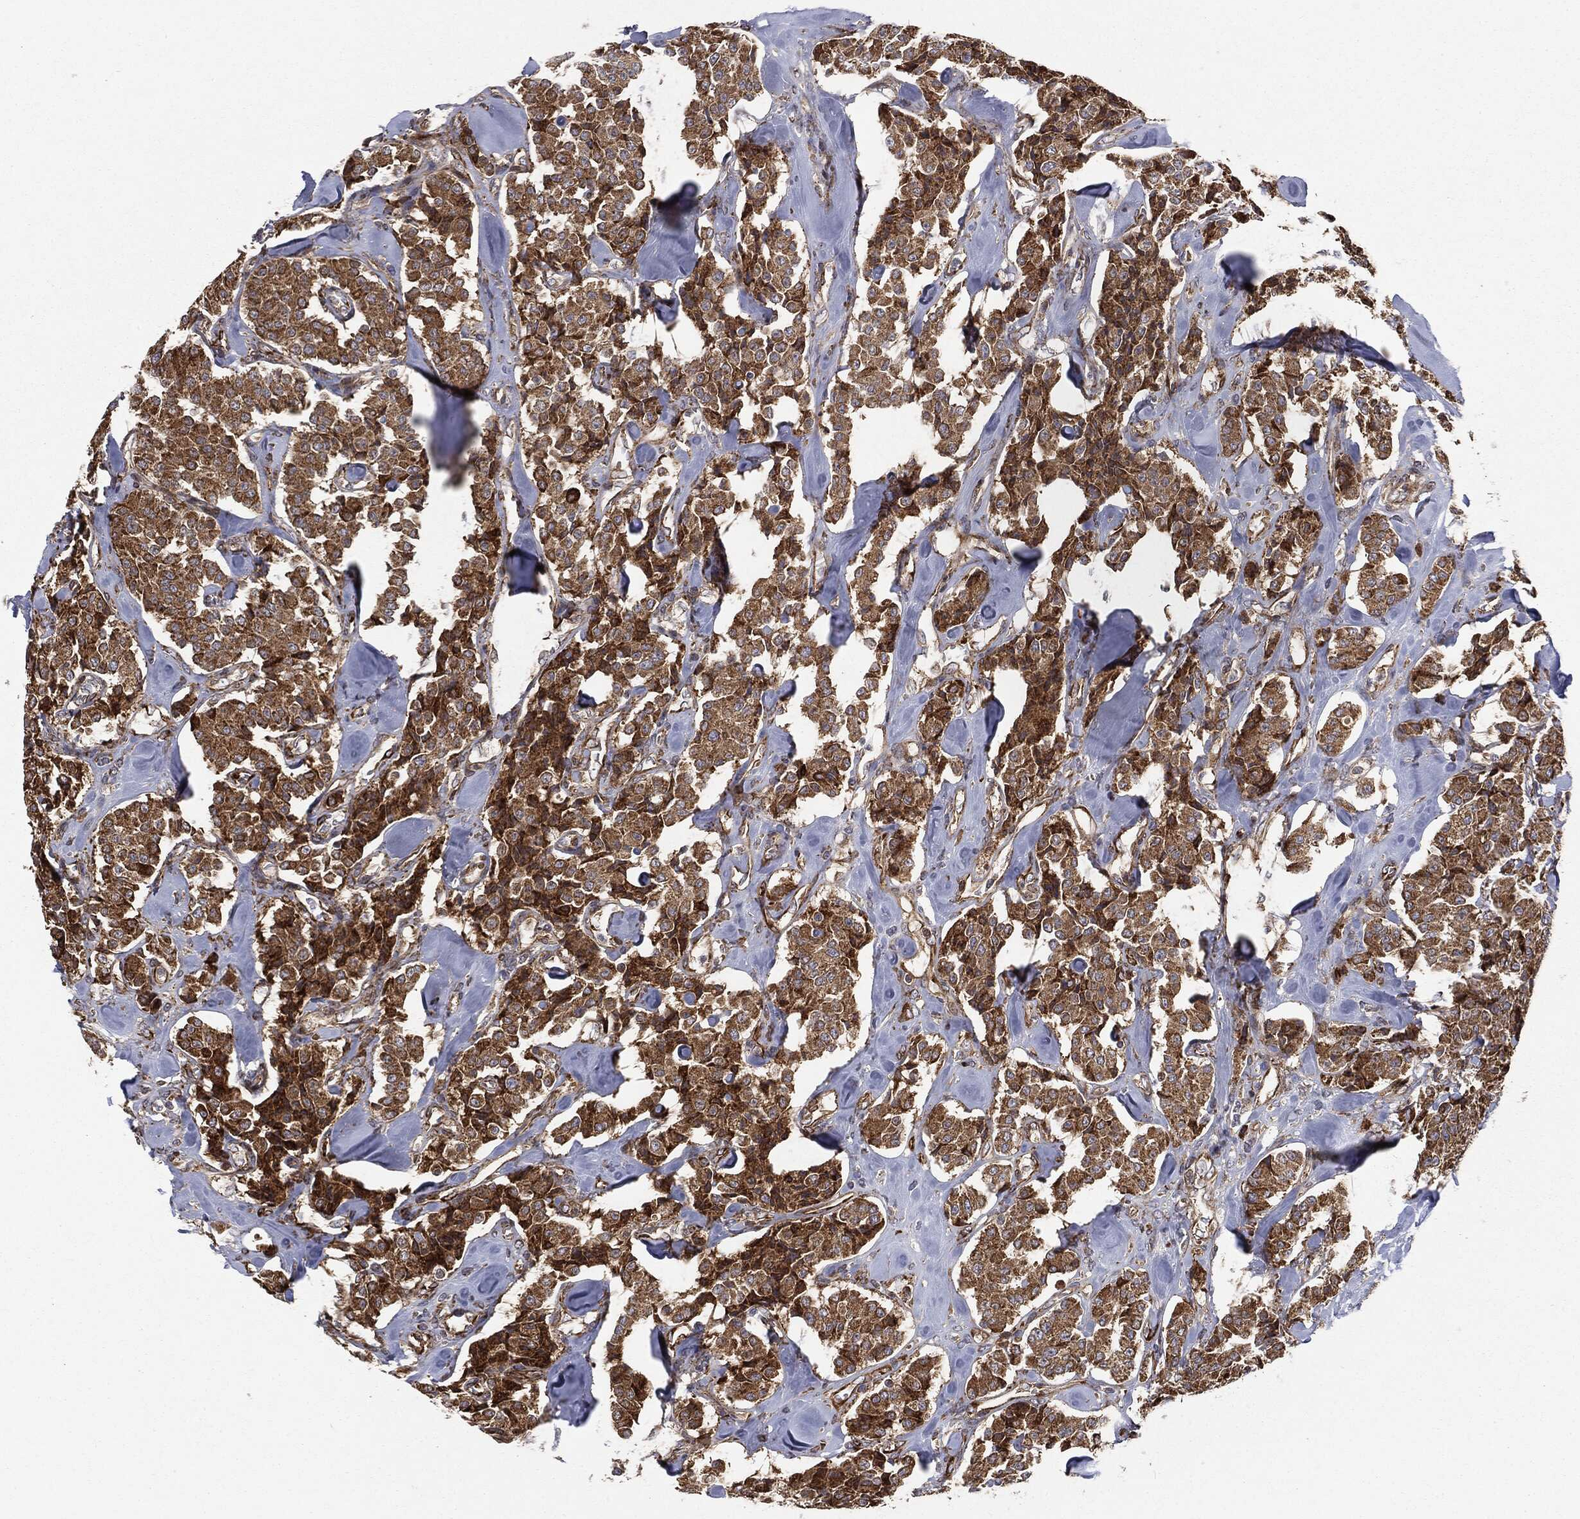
{"staining": {"intensity": "strong", "quantity": ">75%", "location": "cytoplasmic/membranous"}, "tissue": "carcinoid", "cell_type": "Tumor cells", "image_type": "cancer", "snomed": [{"axis": "morphology", "description": "Carcinoid, malignant, NOS"}, {"axis": "topography", "description": "Pancreas"}], "caption": "This histopathology image exhibits immunohistochemistry staining of carcinoid, with high strong cytoplasmic/membranous staining in about >75% of tumor cells.", "gene": "CYLD", "patient": {"sex": "male", "age": 41}}